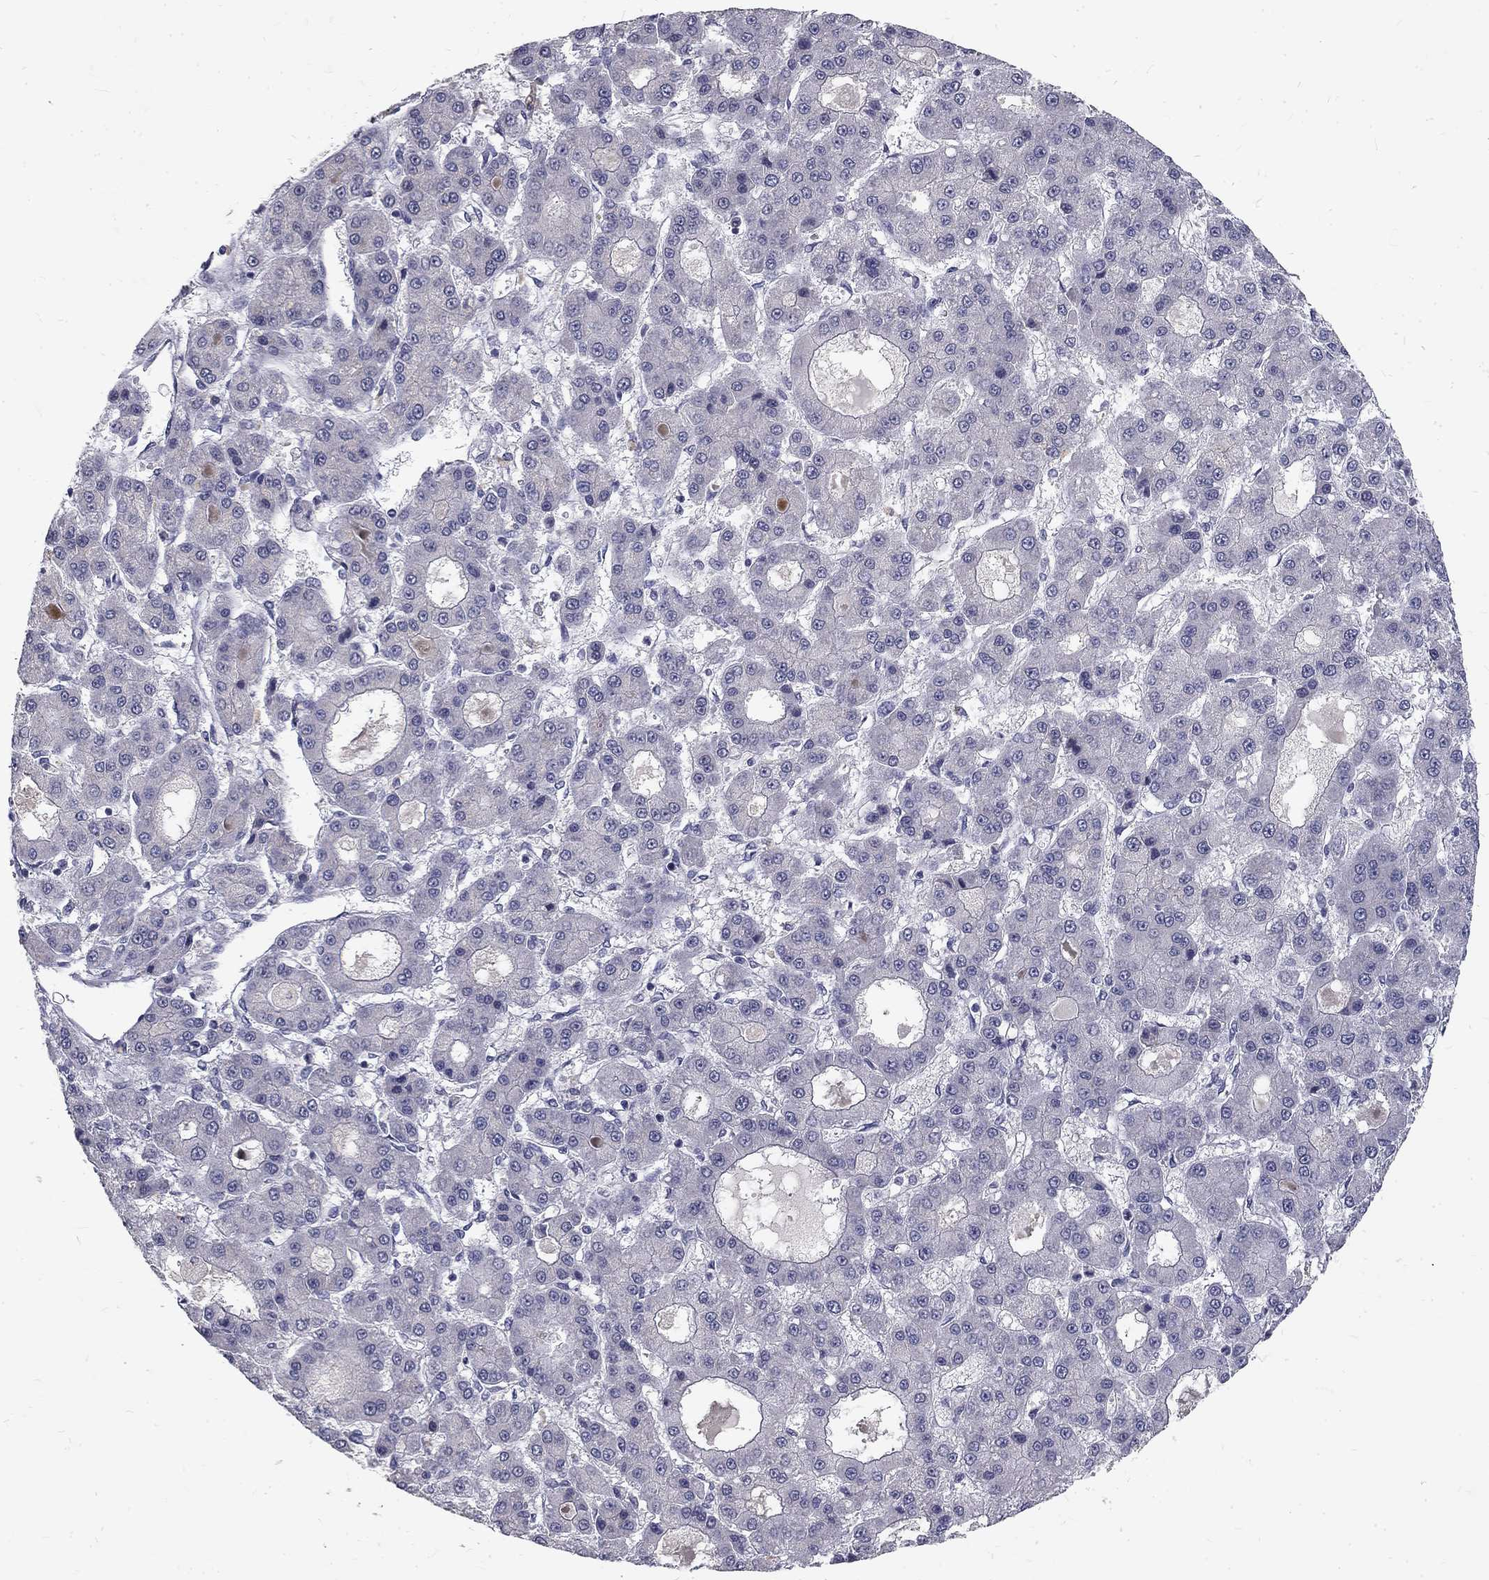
{"staining": {"intensity": "negative", "quantity": "none", "location": "none"}, "tissue": "liver cancer", "cell_type": "Tumor cells", "image_type": "cancer", "snomed": [{"axis": "morphology", "description": "Carcinoma, Hepatocellular, NOS"}, {"axis": "topography", "description": "Liver"}], "caption": "High power microscopy photomicrograph of an immunohistochemistry photomicrograph of liver hepatocellular carcinoma, revealing no significant positivity in tumor cells.", "gene": "NOS1", "patient": {"sex": "male", "age": 70}}